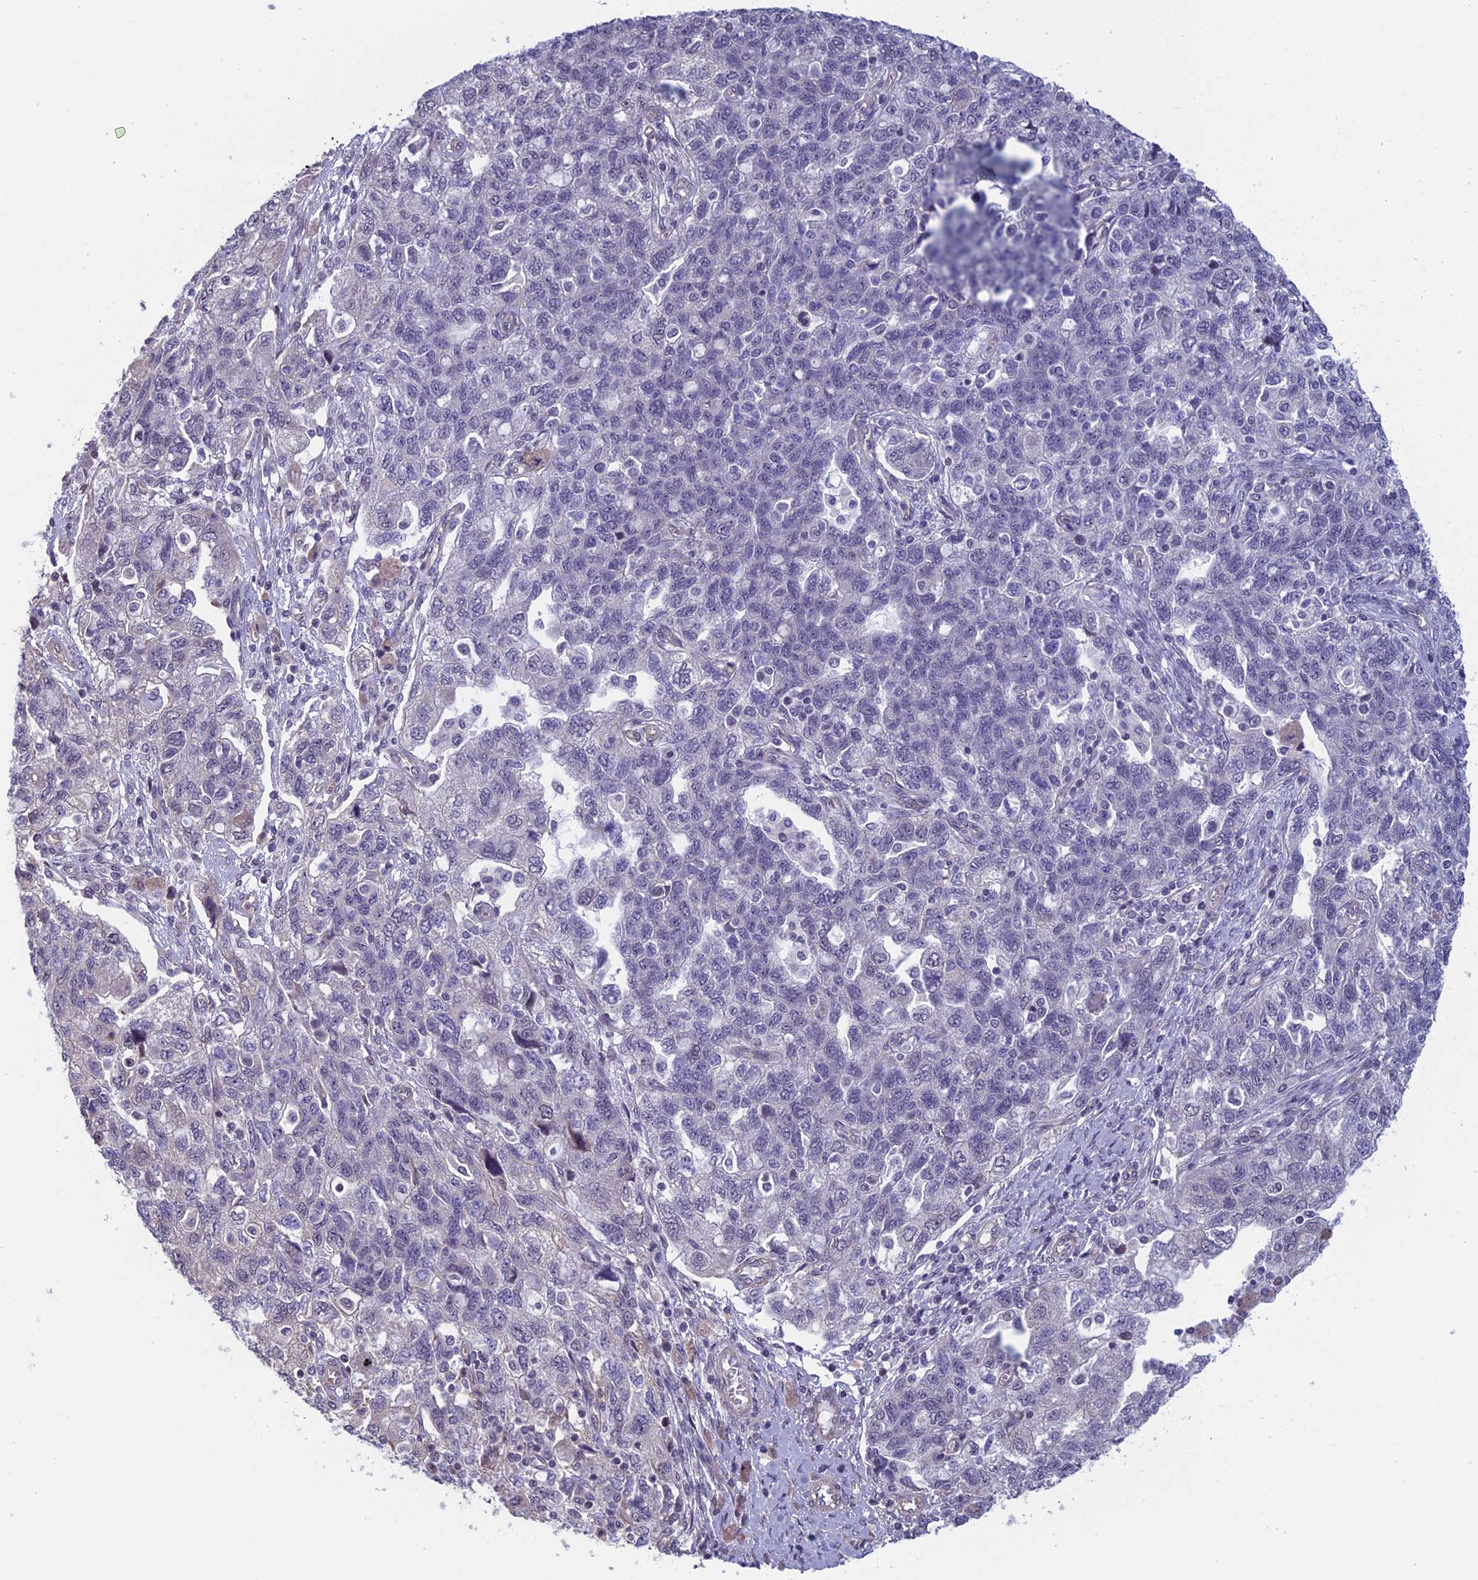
{"staining": {"intensity": "negative", "quantity": "none", "location": "none"}, "tissue": "ovarian cancer", "cell_type": "Tumor cells", "image_type": "cancer", "snomed": [{"axis": "morphology", "description": "Carcinoma, NOS"}, {"axis": "morphology", "description": "Cystadenocarcinoma, serous, NOS"}, {"axis": "topography", "description": "Ovary"}], "caption": "There is no significant expression in tumor cells of carcinoma (ovarian). (DAB (3,3'-diaminobenzidine) immunohistochemistry, high magnification).", "gene": "SLC1A6", "patient": {"sex": "female", "age": 69}}